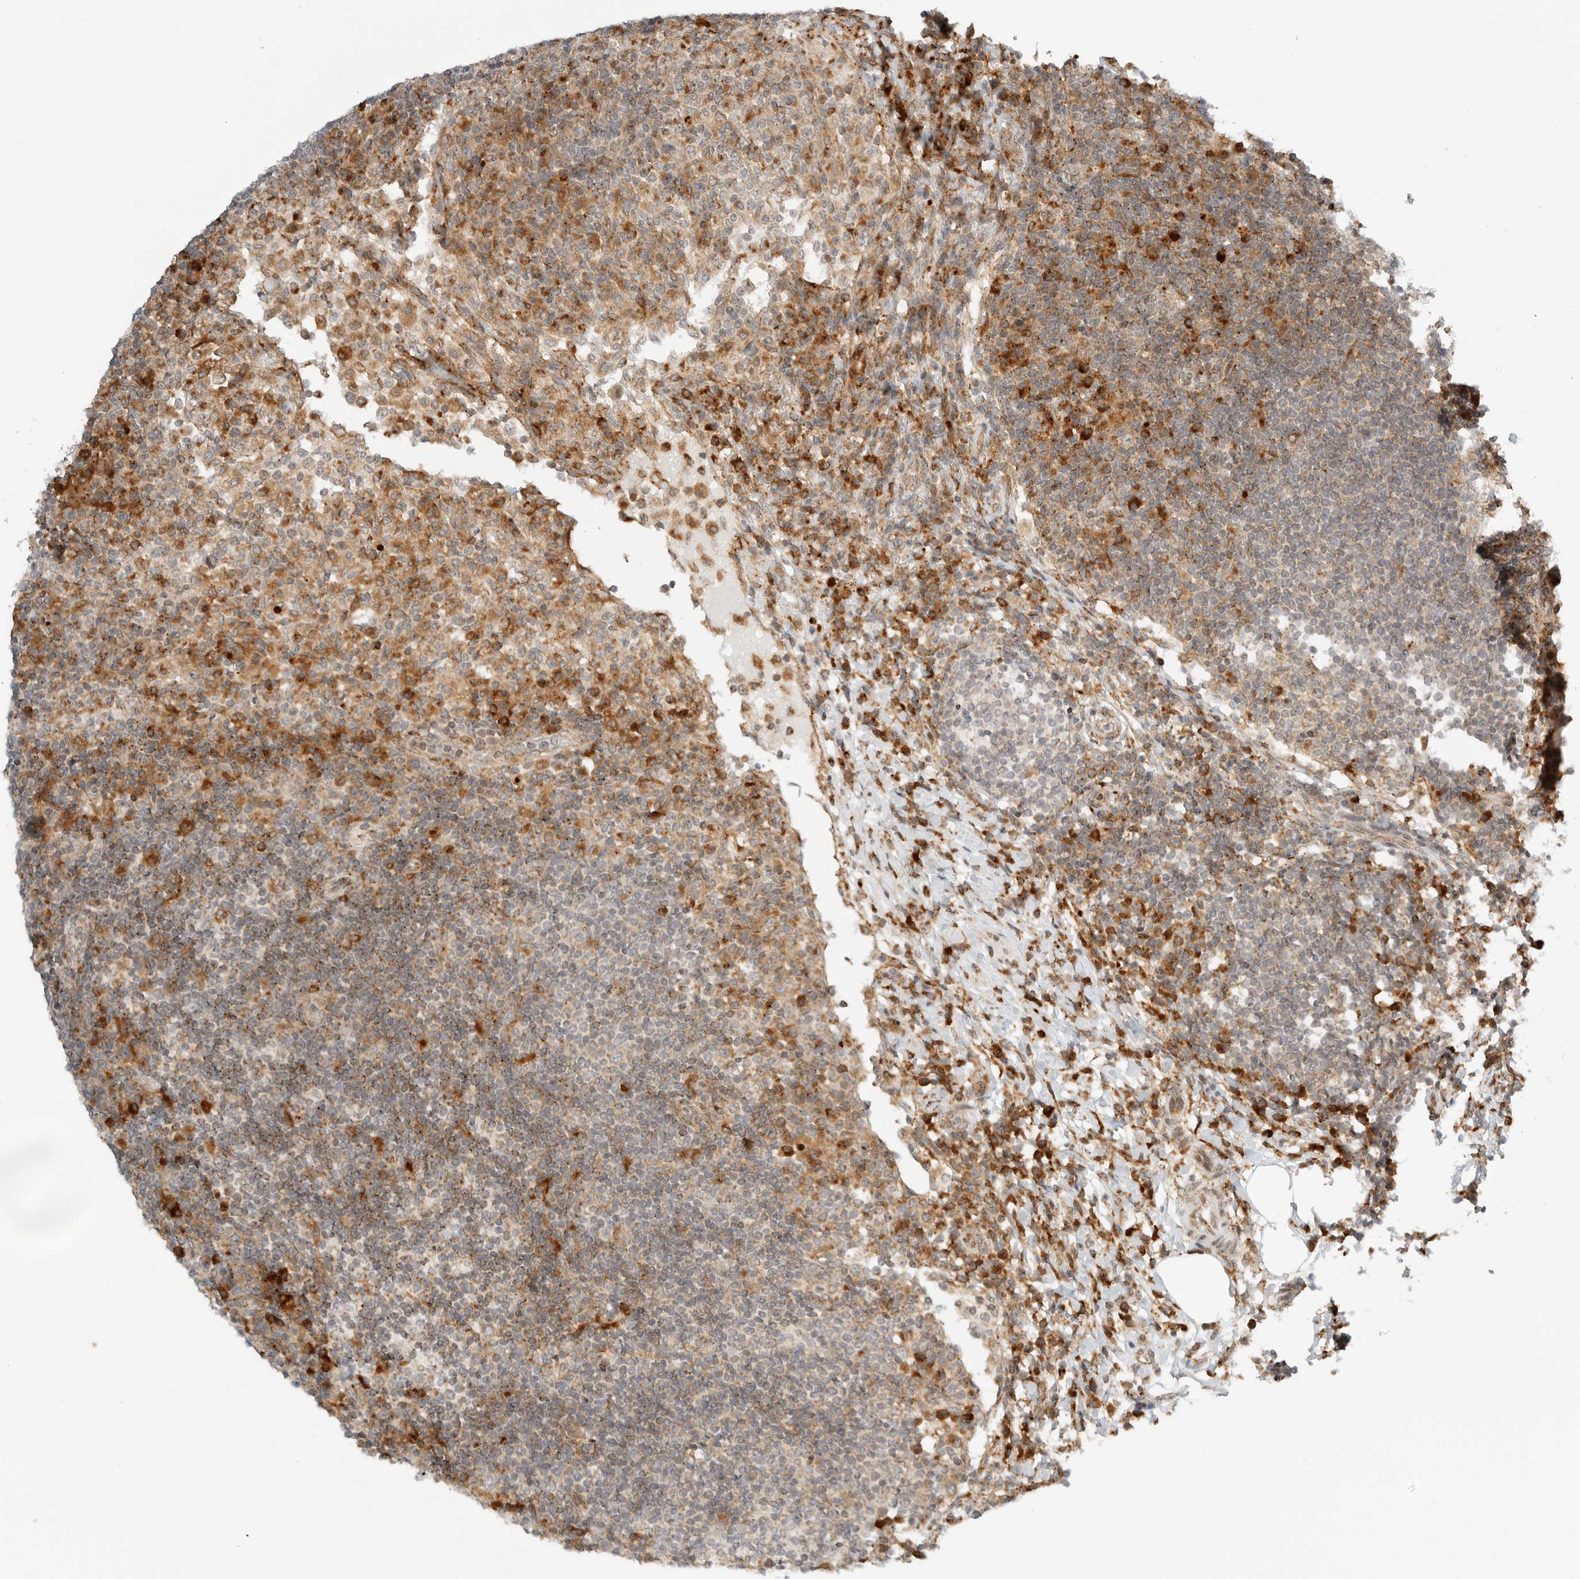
{"staining": {"intensity": "moderate", "quantity": "<25%", "location": "cytoplasmic/membranous"}, "tissue": "lymph node", "cell_type": "Germinal center cells", "image_type": "normal", "snomed": [{"axis": "morphology", "description": "Normal tissue, NOS"}, {"axis": "topography", "description": "Lymph node"}], "caption": "Immunohistochemical staining of unremarkable lymph node shows low levels of moderate cytoplasmic/membranous positivity in about <25% of germinal center cells. The protein of interest is shown in brown color, while the nuclei are stained blue.", "gene": "IDUA", "patient": {"sex": "female", "age": 53}}